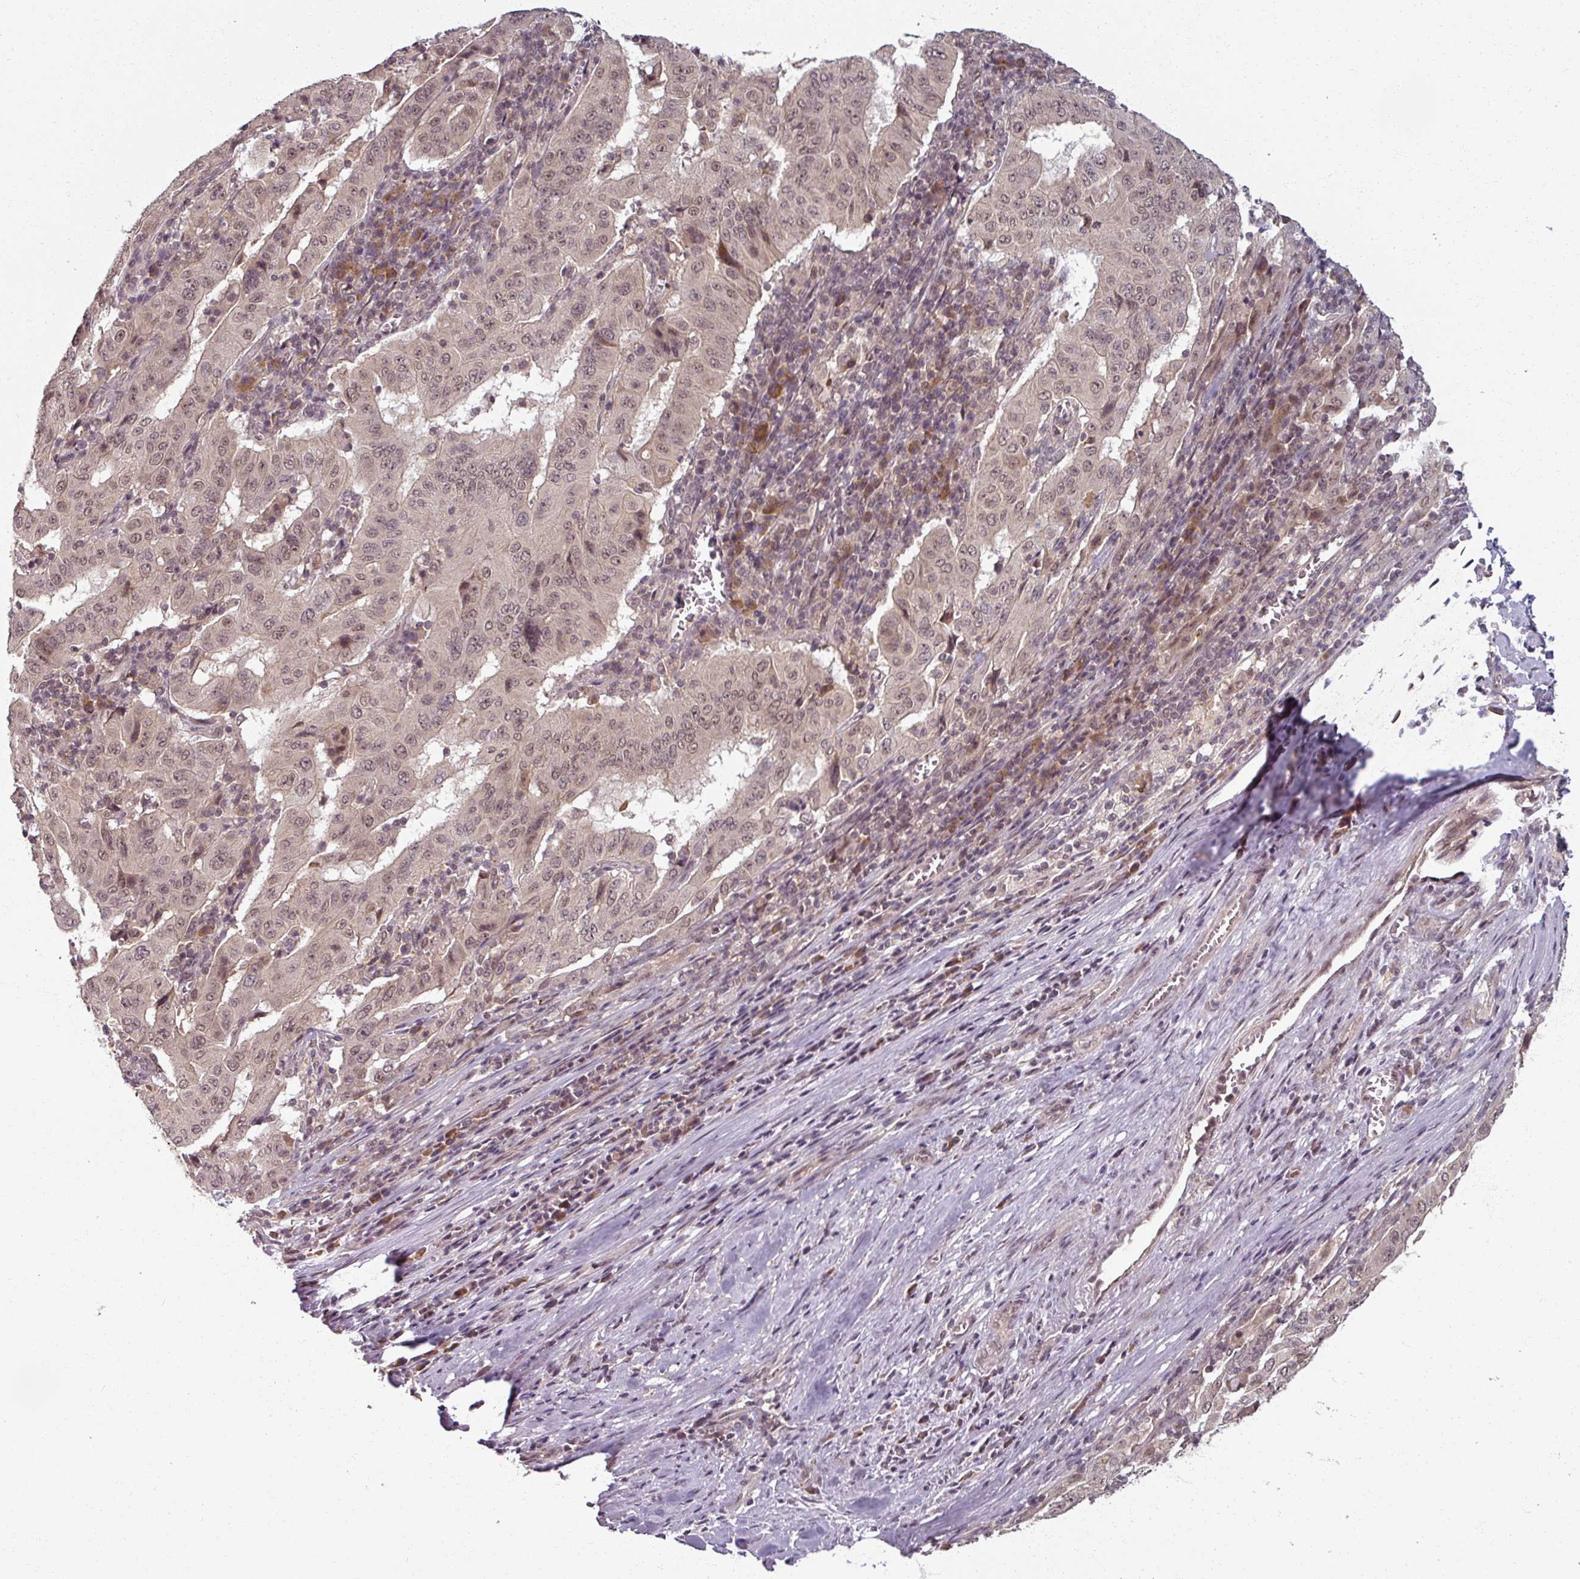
{"staining": {"intensity": "weak", "quantity": ">75%", "location": "cytoplasmic/membranous,nuclear"}, "tissue": "pancreatic cancer", "cell_type": "Tumor cells", "image_type": "cancer", "snomed": [{"axis": "morphology", "description": "Adenocarcinoma, NOS"}, {"axis": "topography", "description": "Pancreas"}], "caption": "IHC histopathology image of neoplastic tissue: pancreatic cancer (adenocarcinoma) stained using immunohistochemistry (IHC) reveals low levels of weak protein expression localized specifically in the cytoplasmic/membranous and nuclear of tumor cells, appearing as a cytoplasmic/membranous and nuclear brown color.", "gene": "POLR2G", "patient": {"sex": "male", "age": 63}}